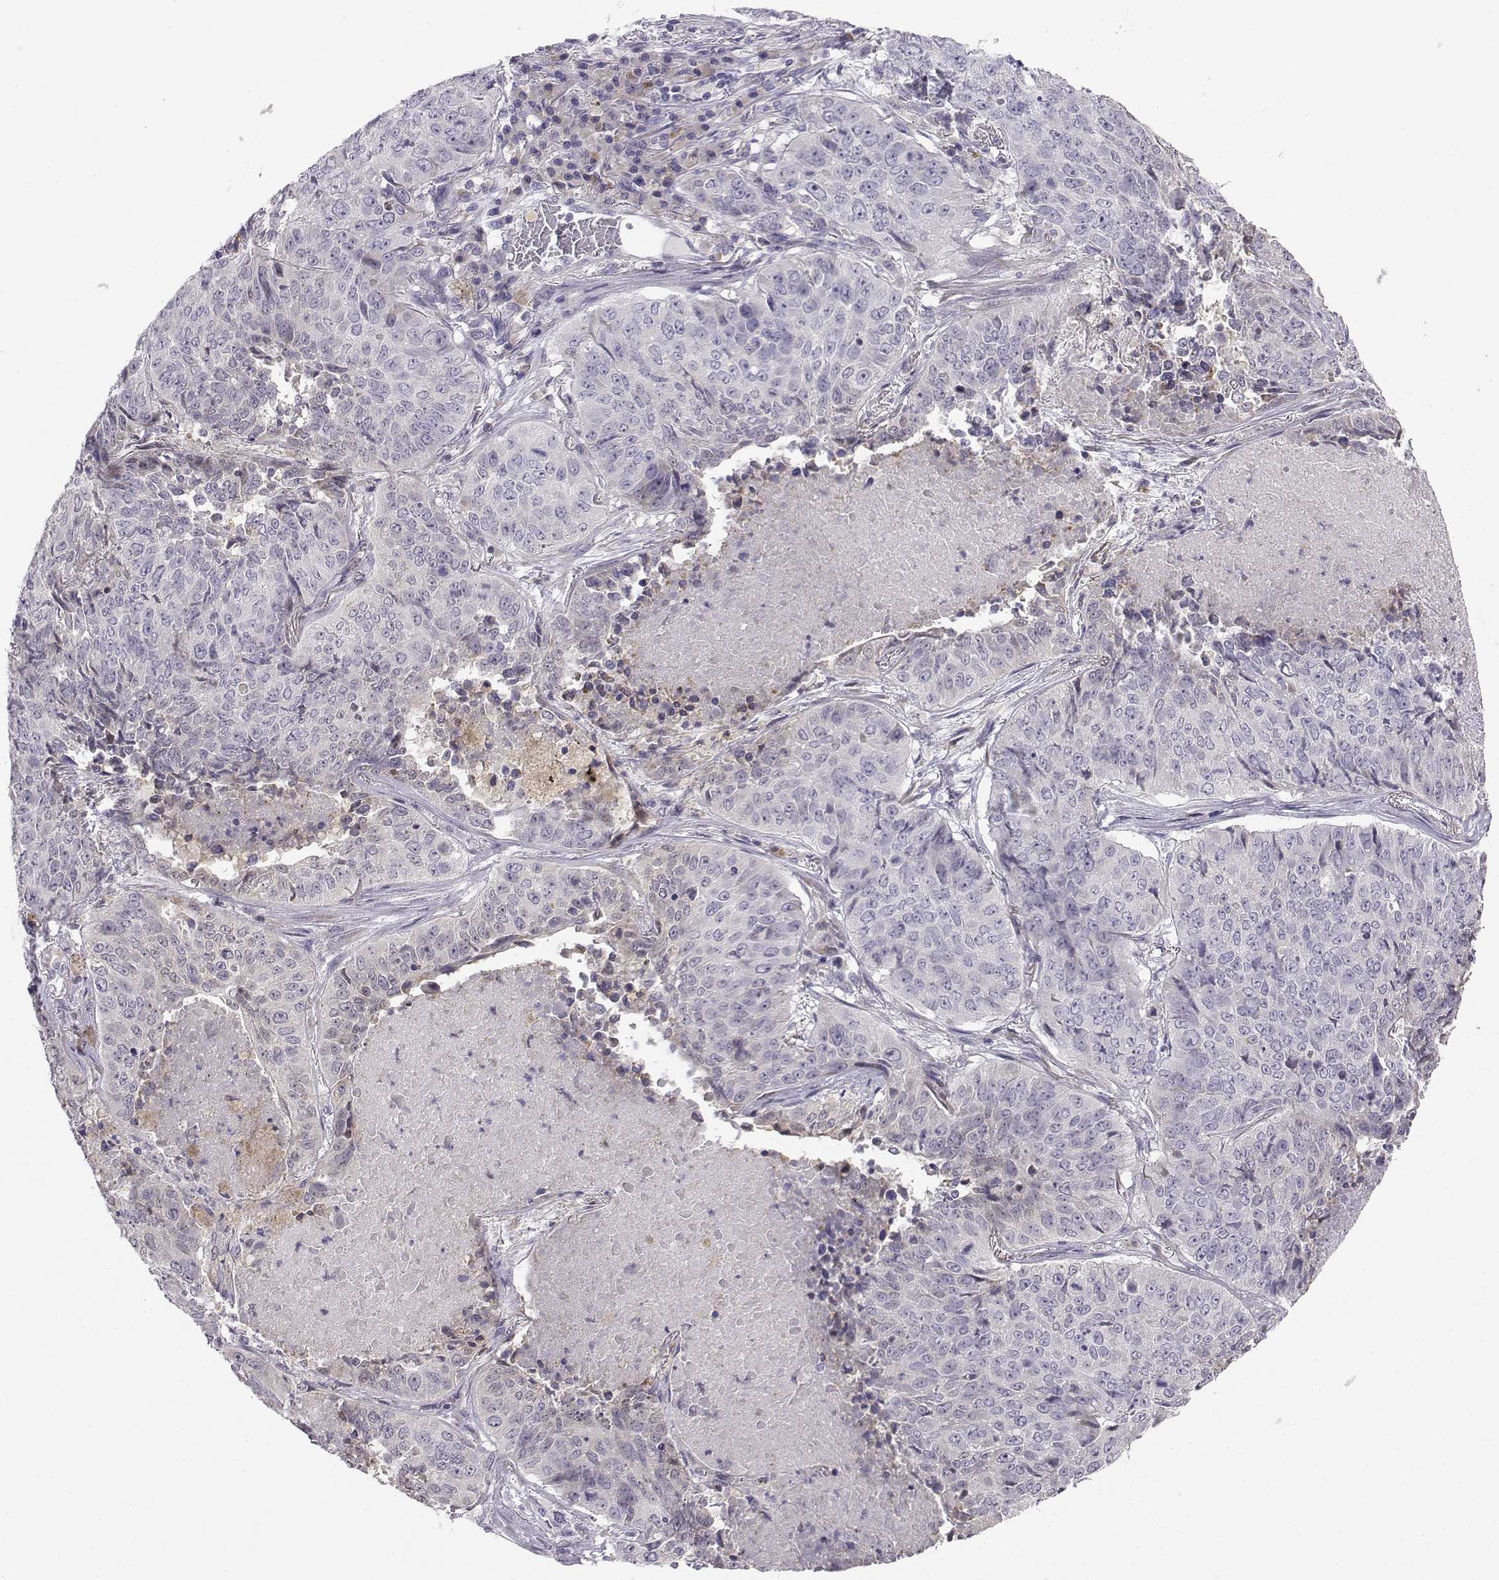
{"staining": {"intensity": "weak", "quantity": "<25%", "location": "cytoplasmic/membranous"}, "tissue": "lung cancer", "cell_type": "Tumor cells", "image_type": "cancer", "snomed": [{"axis": "morphology", "description": "Normal tissue, NOS"}, {"axis": "morphology", "description": "Squamous cell carcinoma, NOS"}, {"axis": "topography", "description": "Bronchus"}, {"axis": "topography", "description": "Lung"}], "caption": "DAB (3,3'-diaminobenzidine) immunohistochemical staining of human lung squamous cell carcinoma shows no significant expression in tumor cells.", "gene": "ACSL6", "patient": {"sex": "male", "age": 64}}